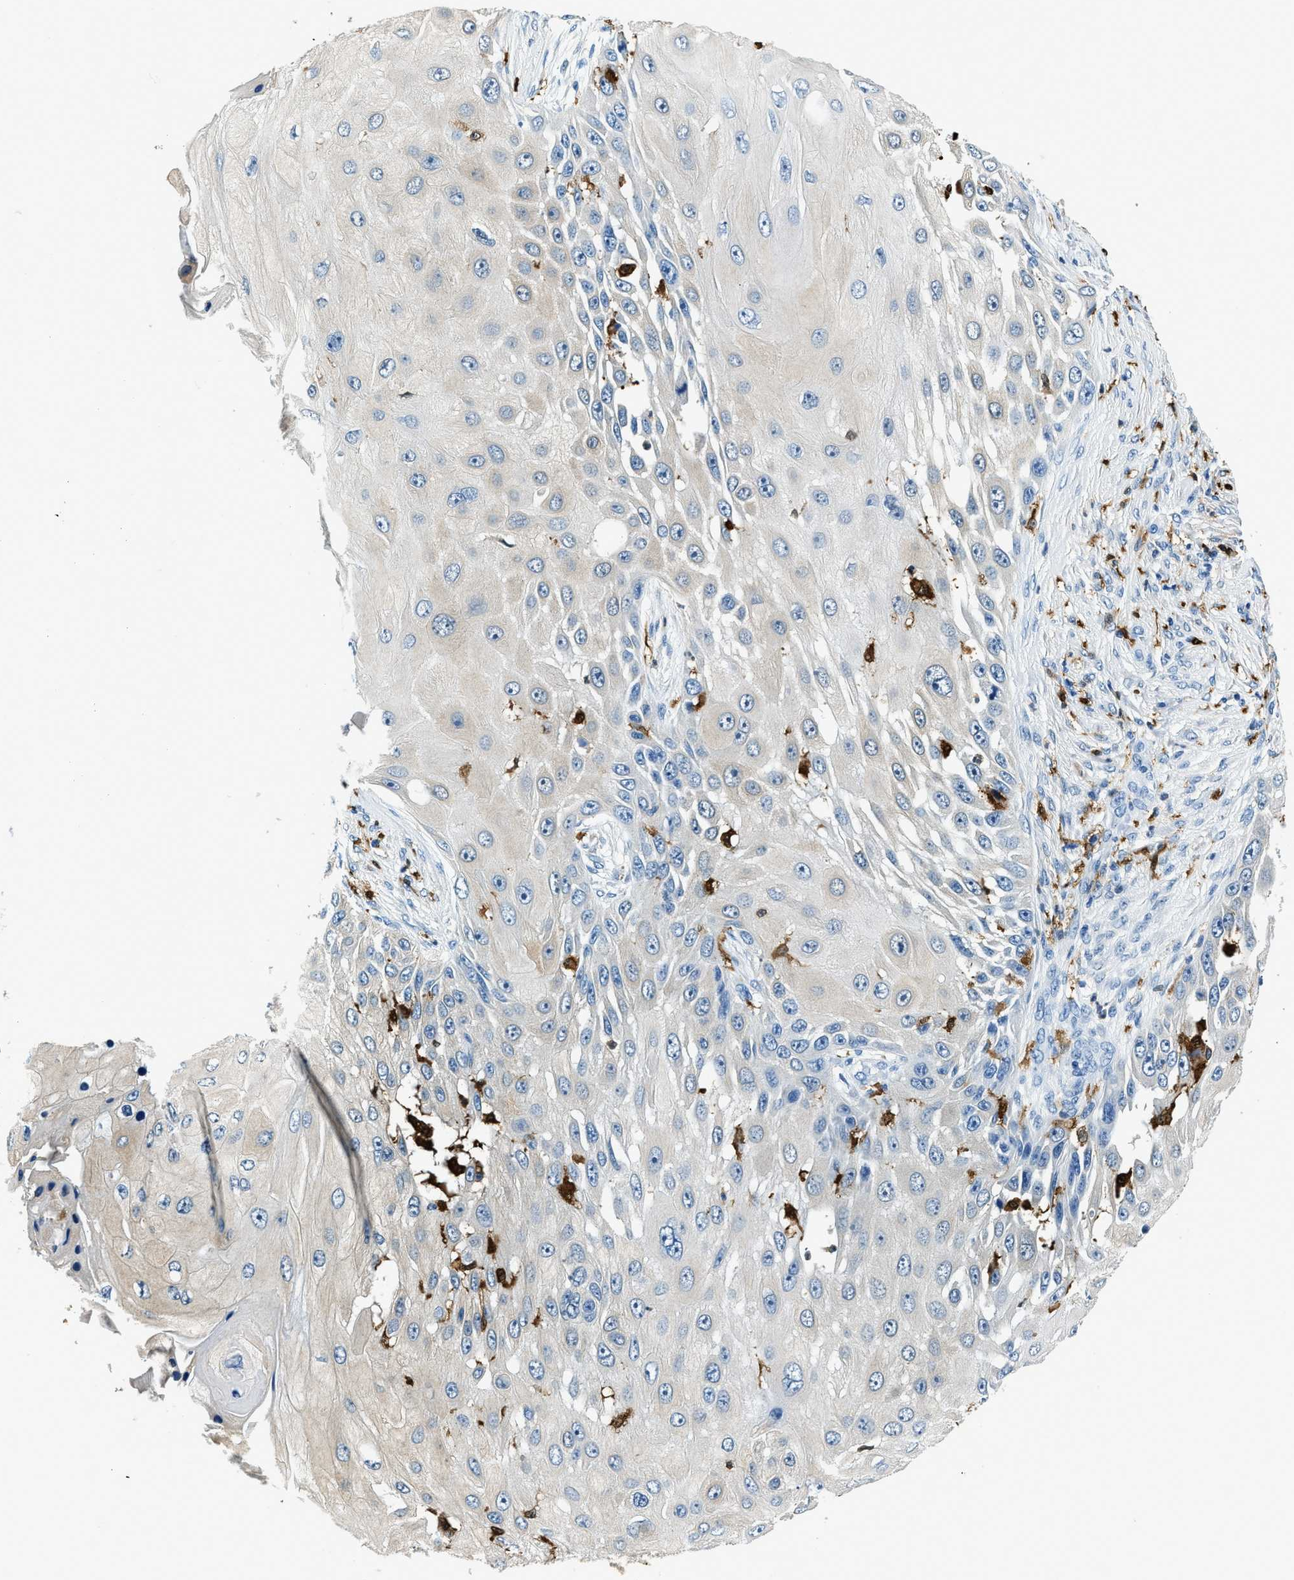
{"staining": {"intensity": "negative", "quantity": "none", "location": "none"}, "tissue": "skin cancer", "cell_type": "Tumor cells", "image_type": "cancer", "snomed": [{"axis": "morphology", "description": "Squamous cell carcinoma, NOS"}, {"axis": "topography", "description": "Skin"}], "caption": "High magnification brightfield microscopy of squamous cell carcinoma (skin) stained with DAB (3,3'-diaminobenzidine) (brown) and counterstained with hematoxylin (blue): tumor cells show no significant staining.", "gene": "CAPG", "patient": {"sex": "female", "age": 44}}